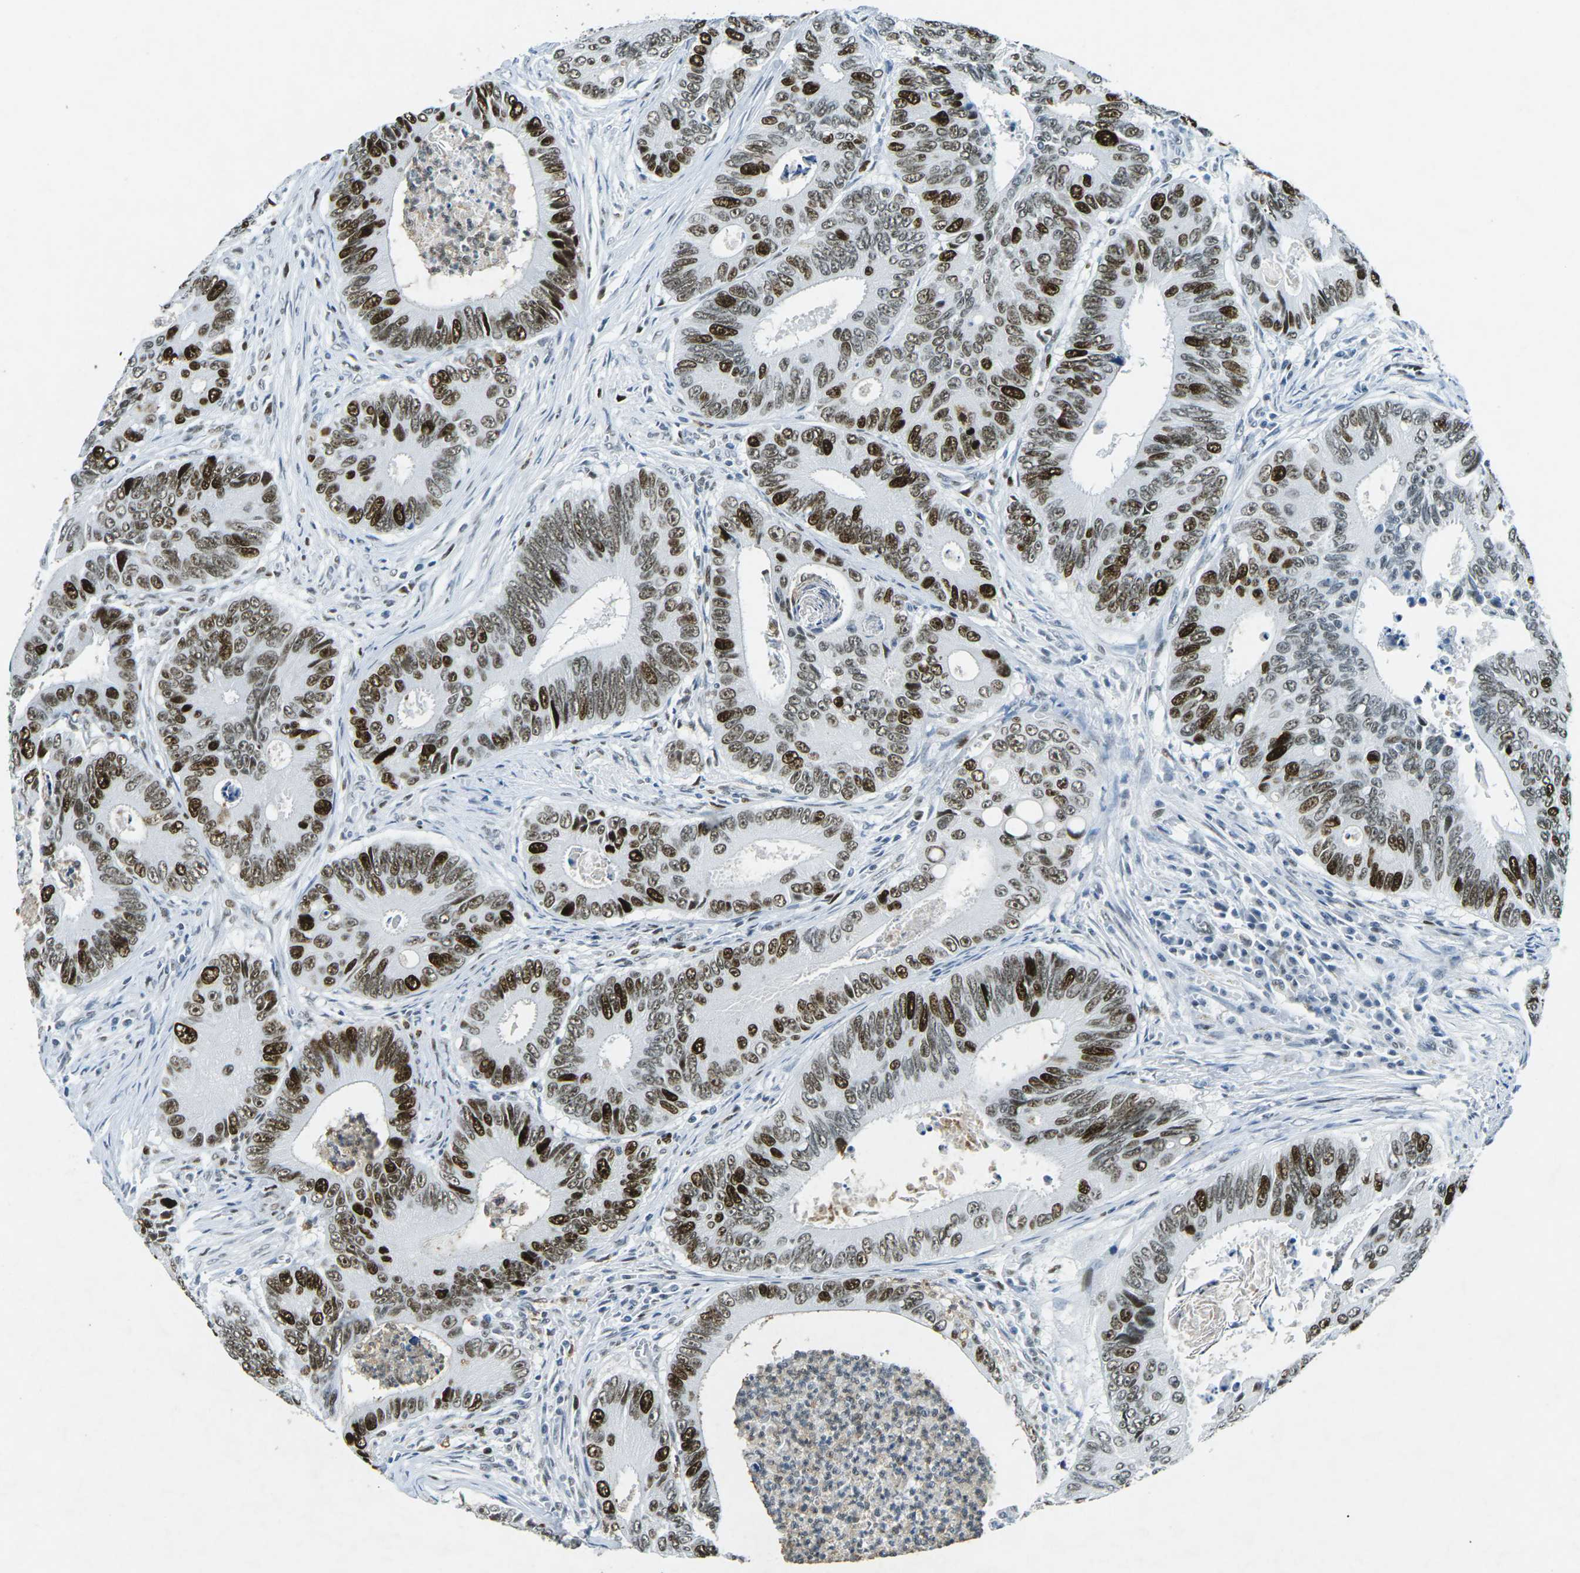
{"staining": {"intensity": "strong", "quantity": ">75%", "location": "nuclear"}, "tissue": "colorectal cancer", "cell_type": "Tumor cells", "image_type": "cancer", "snomed": [{"axis": "morphology", "description": "Inflammation, NOS"}, {"axis": "morphology", "description": "Adenocarcinoma, NOS"}, {"axis": "topography", "description": "Colon"}], "caption": "IHC (DAB) staining of colorectal adenocarcinoma displays strong nuclear protein staining in approximately >75% of tumor cells. The protein of interest is shown in brown color, while the nuclei are stained blue.", "gene": "RB1", "patient": {"sex": "male", "age": 72}}